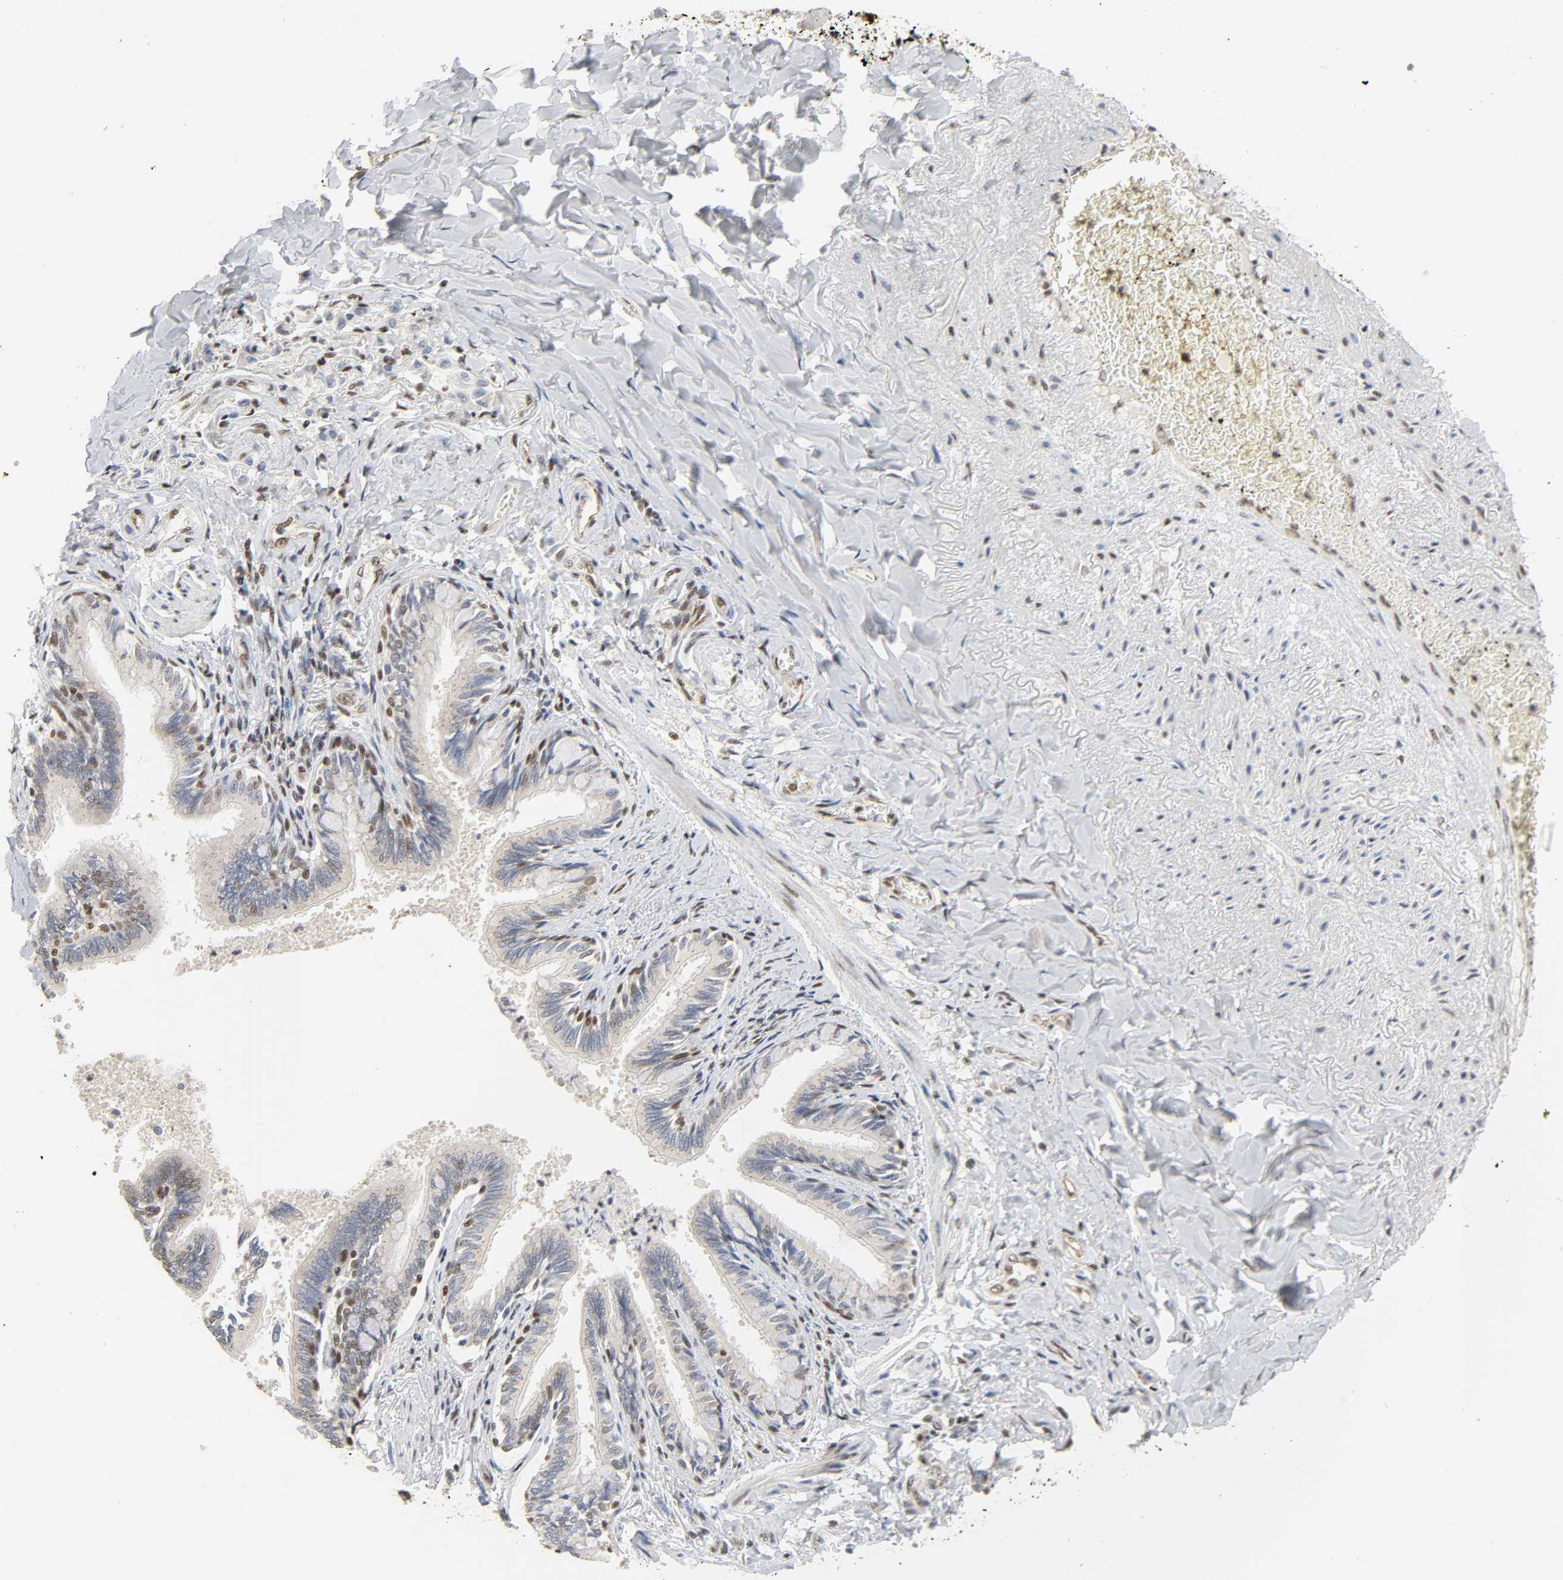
{"staining": {"intensity": "strong", "quantity": ">75%", "location": "nuclear"}, "tissue": "bronchus", "cell_type": "Respiratory epithelial cells", "image_type": "normal", "snomed": [{"axis": "morphology", "description": "Normal tissue, NOS"}, {"axis": "topography", "description": "Lung"}], "caption": "Immunohistochemical staining of benign bronchus exhibits strong nuclear protein staining in about >75% of respiratory epithelial cells.", "gene": "NCOA6", "patient": {"sex": "male", "age": 64}}